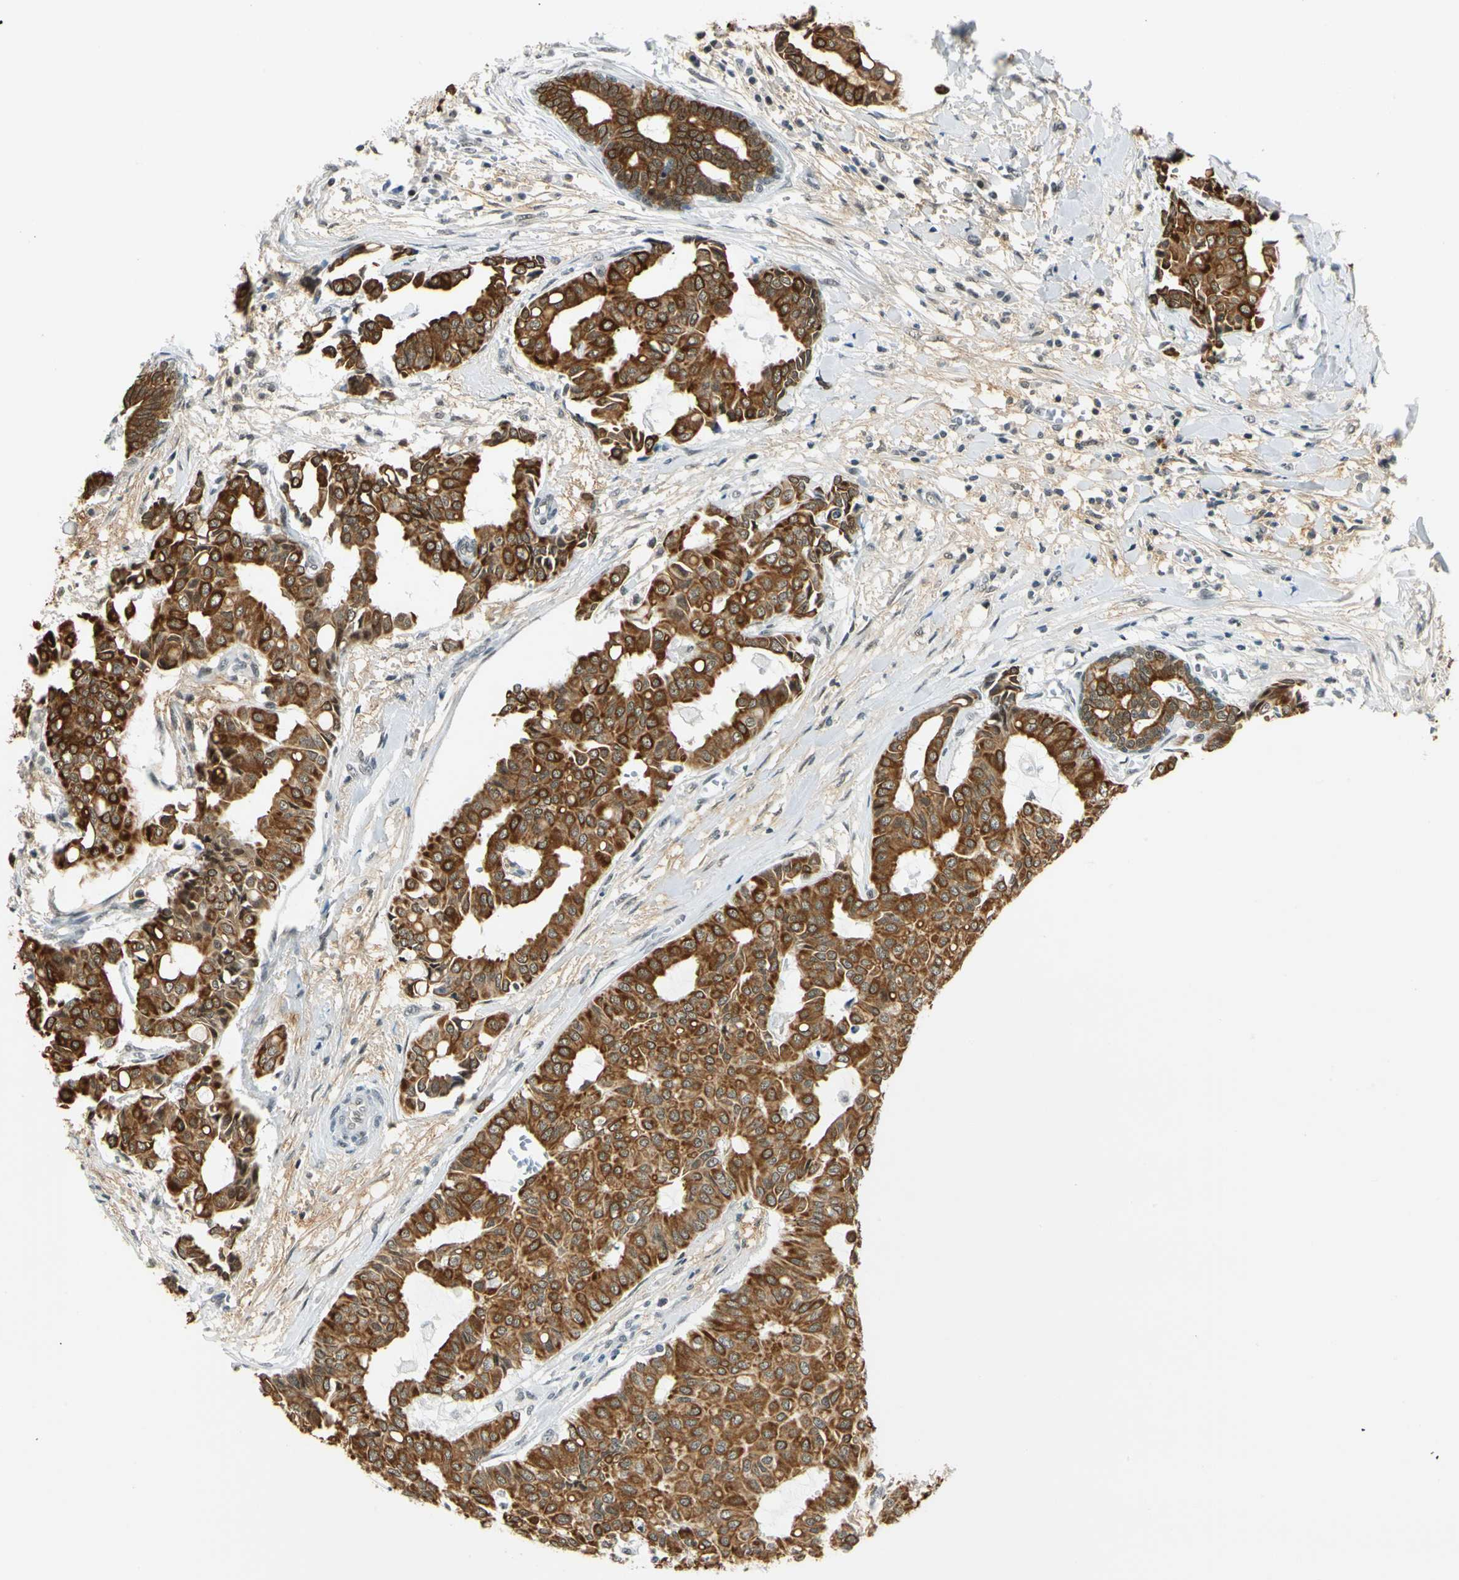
{"staining": {"intensity": "strong", "quantity": ">75%", "location": "cytoplasmic/membranous"}, "tissue": "head and neck cancer", "cell_type": "Tumor cells", "image_type": "cancer", "snomed": [{"axis": "morphology", "description": "Adenocarcinoma, NOS"}, {"axis": "topography", "description": "Salivary gland"}, {"axis": "topography", "description": "Head-Neck"}], "caption": "IHC (DAB) staining of human head and neck cancer shows strong cytoplasmic/membranous protein expression in about >75% of tumor cells.", "gene": "NELFE", "patient": {"sex": "female", "age": 59}}